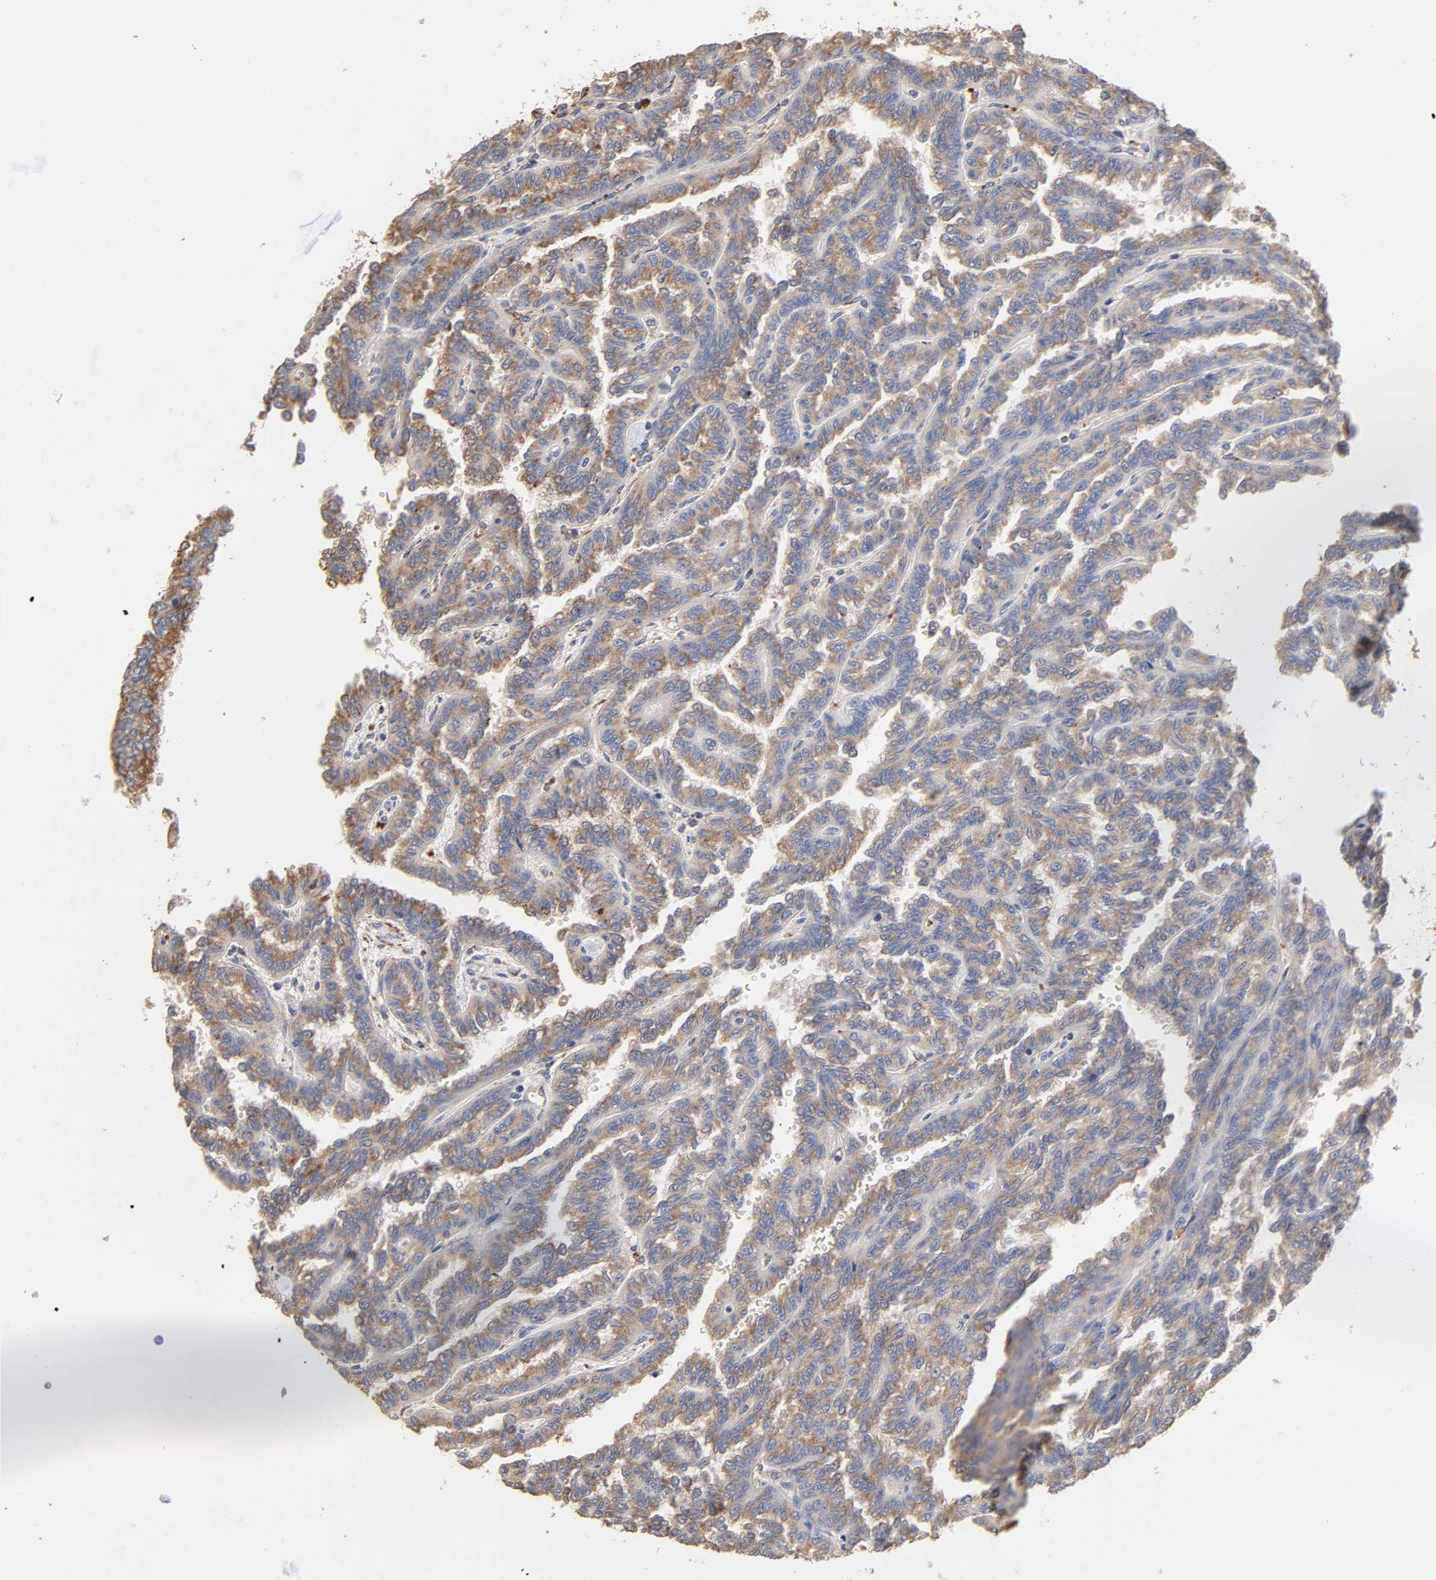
{"staining": {"intensity": "moderate", "quantity": ">75%", "location": "cytoplasmic/membranous"}, "tissue": "renal cancer", "cell_type": "Tumor cells", "image_type": "cancer", "snomed": [{"axis": "morphology", "description": "Inflammation, NOS"}, {"axis": "morphology", "description": "Adenocarcinoma, NOS"}, {"axis": "topography", "description": "Kidney"}], "caption": "This photomicrograph reveals immunohistochemistry staining of renal cancer (adenocarcinoma), with medium moderate cytoplasmic/membranous staining in about >75% of tumor cells.", "gene": "EIF4G2", "patient": {"sex": "male", "age": 68}}